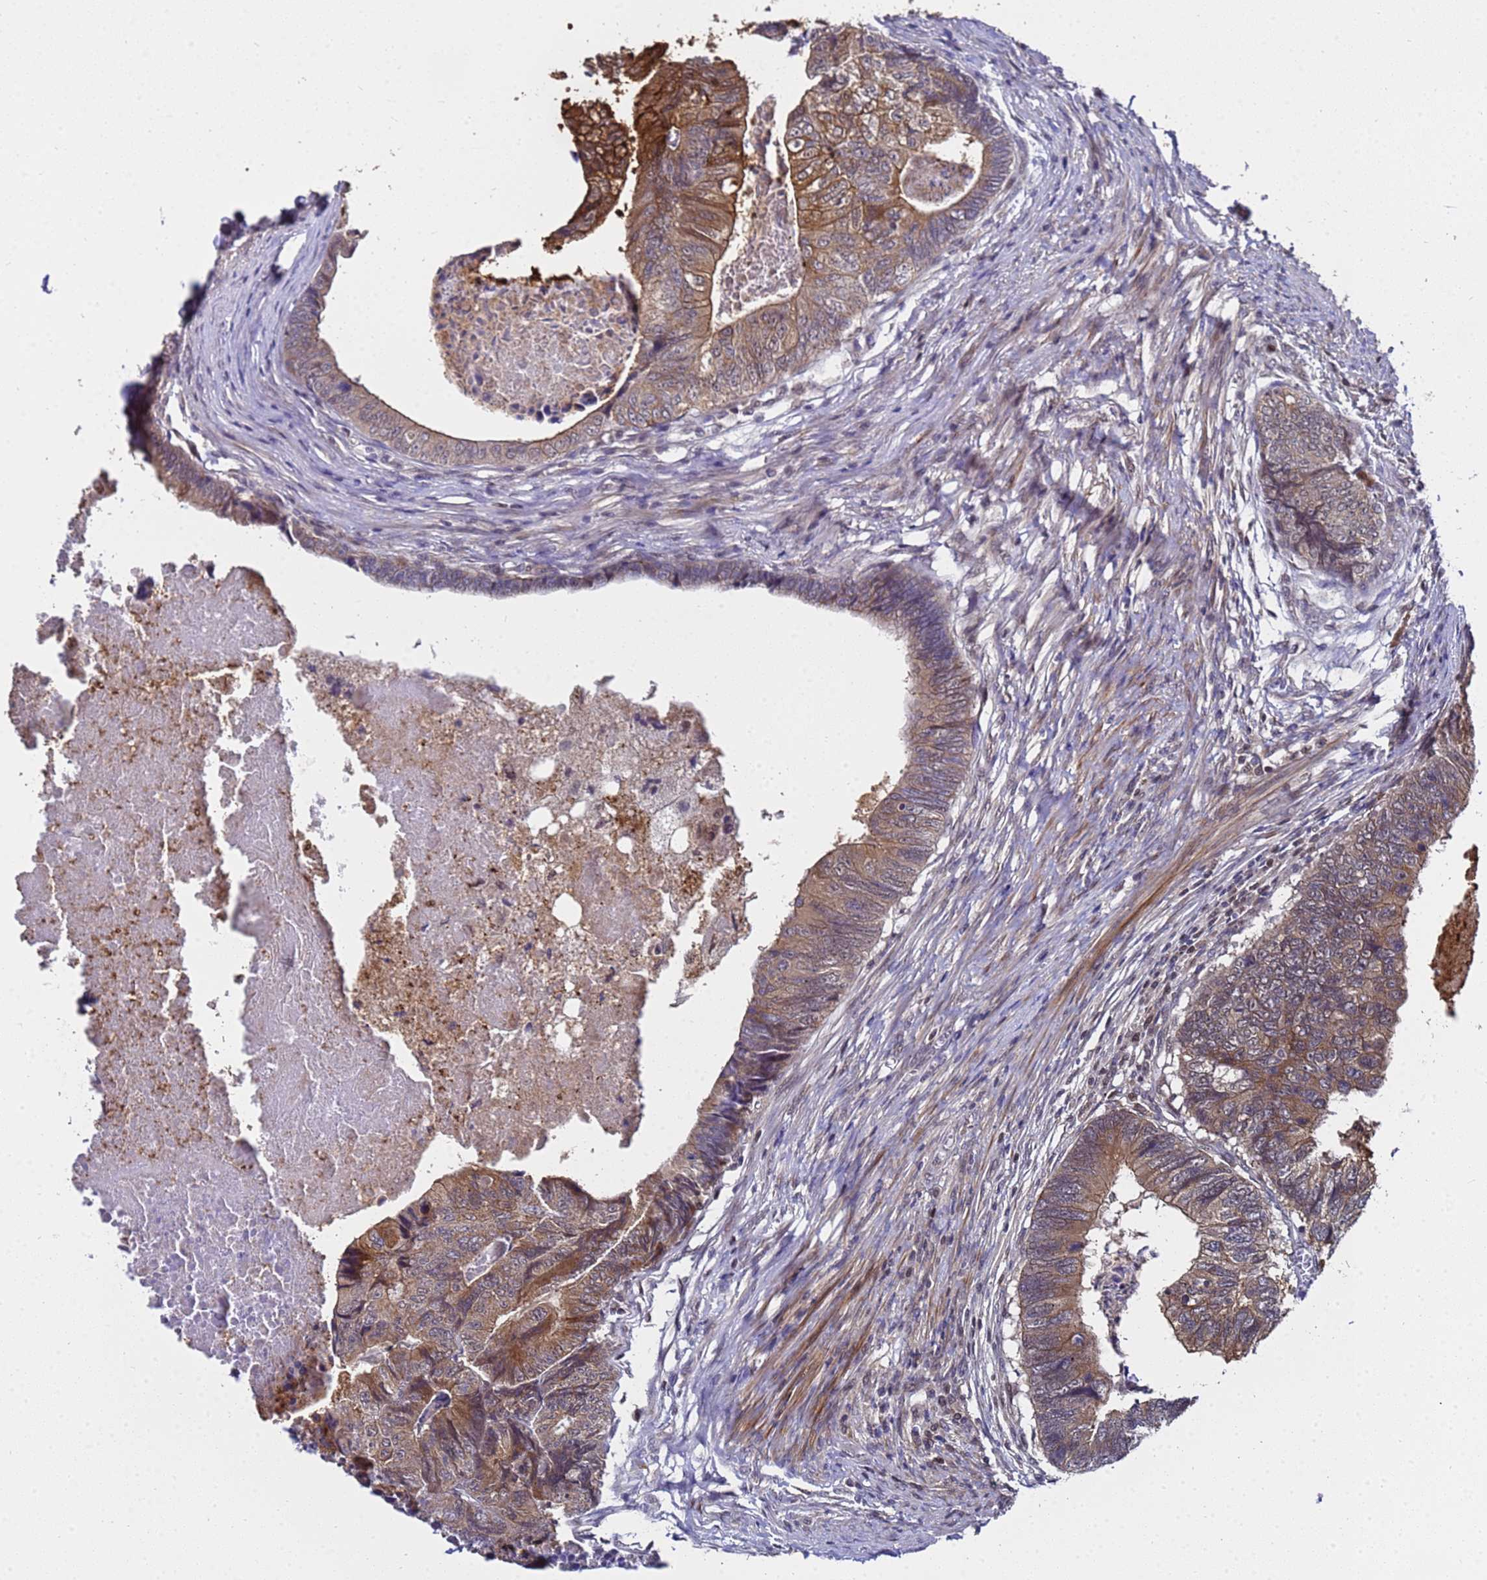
{"staining": {"intensity": "strong", "quantity": "25%-75%", "location": "cytoplasmic/membranous"}, "tissue": "colorectal cancer", "cell_type": "Tumor cells", "image_type": "cancer", "snomed": [{"axis": "morphology", "description": "Adenocarcinoma, NOS"}, {"axis": "topography", "description": "Colon"}], "caption": "The immunohistochemical stain labels strong cytoplasmic/membranous expression in tumor cells of colorectal cancer tissue.", "gene": "ANAPC13", "patient": {"sex": "female", "age": 67}}